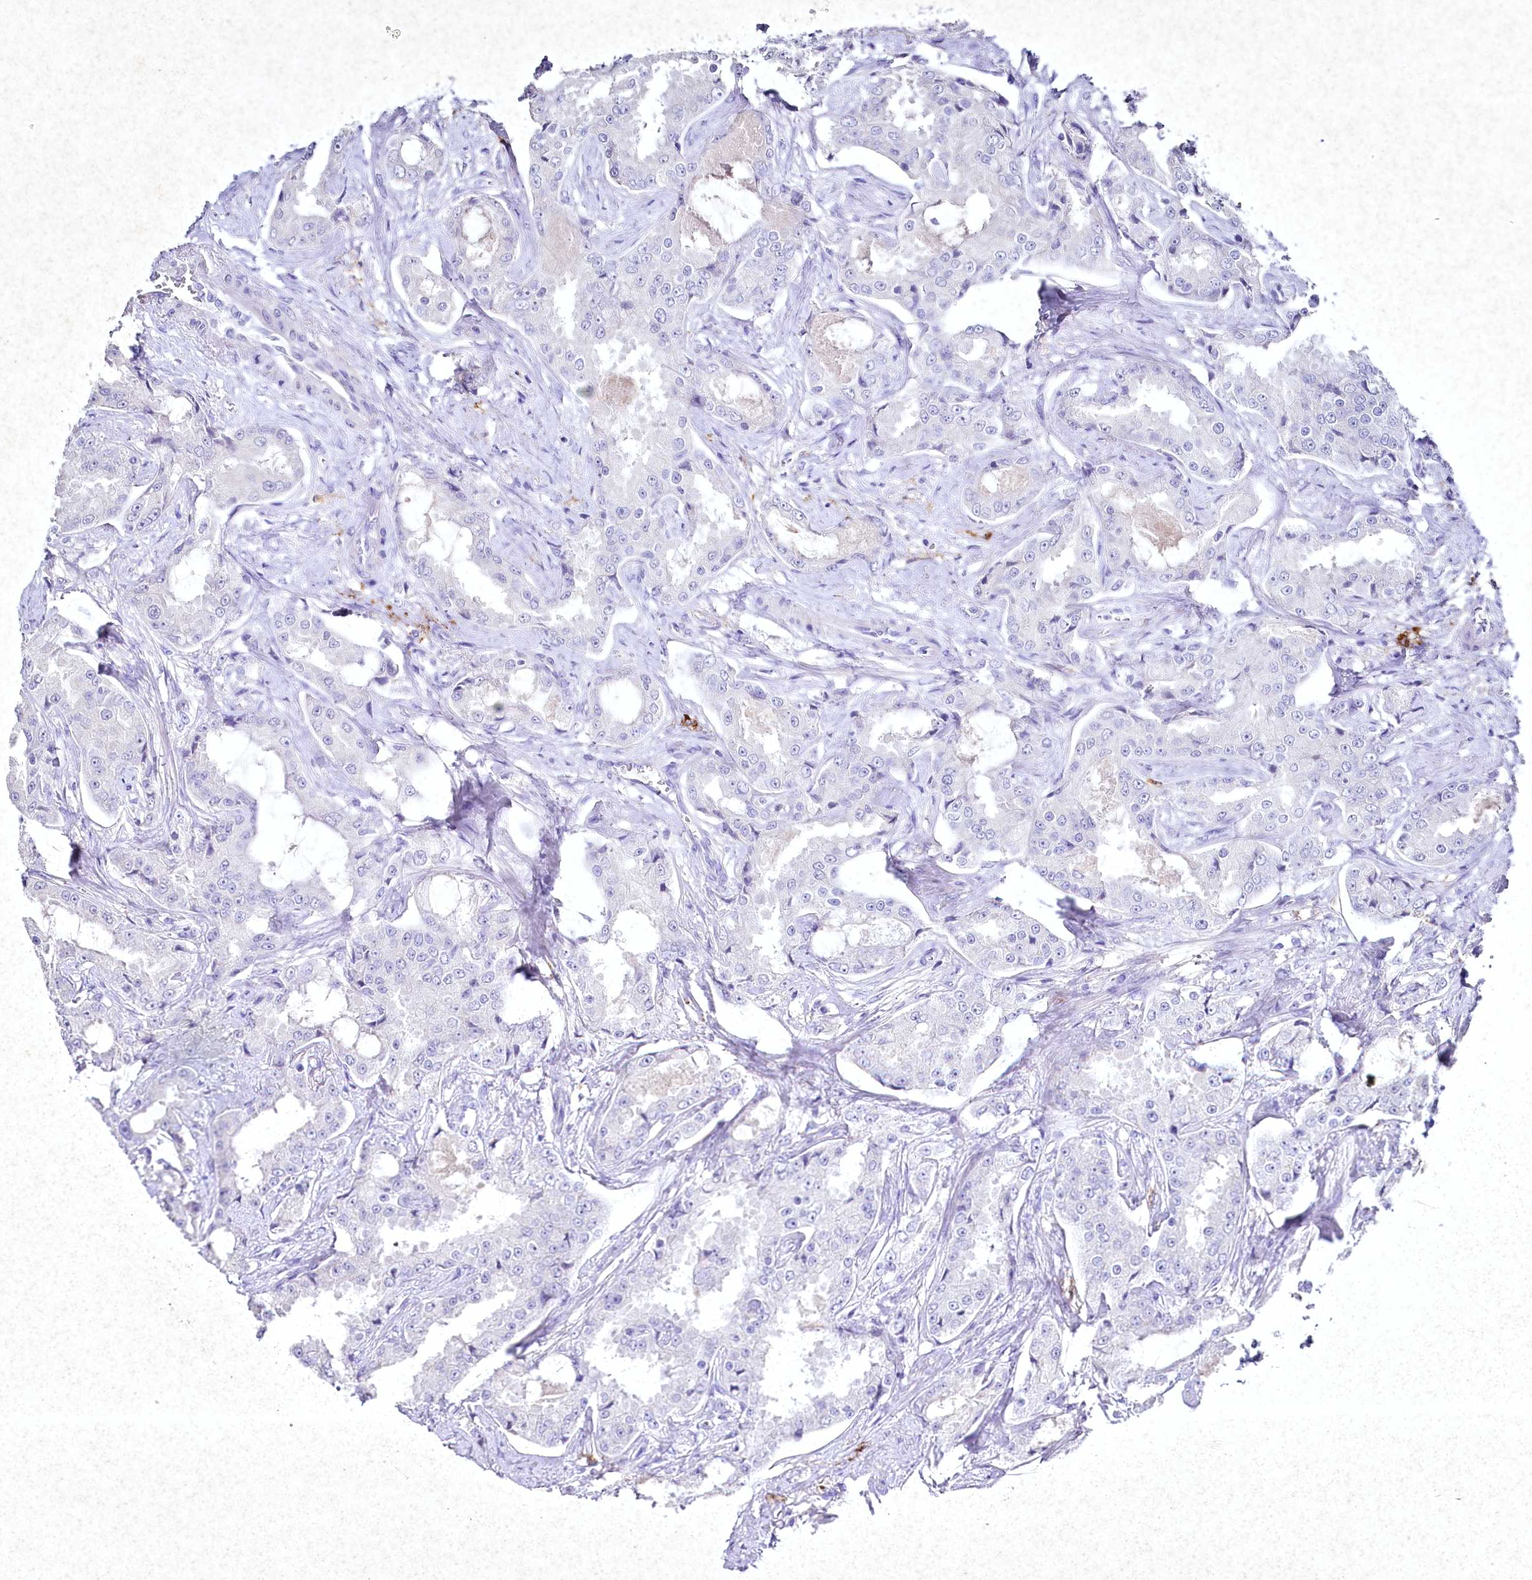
{"staining": {"intensity": "negative", "quantity": "none", "location": "none"}, "tissue": "prostate cancer", "cell_type": "Tumor cells", "image_type": "cancer", "snomed": [{"axis": "morphology", "description": "Adenocarcinoma, High grade"}, {"axis": "topography", "description": "Prostate"}], "caption": "Immunohistochemical staining of human prostate cancer (adenocarcinoma (high-grade)) demonstrates no significant expression in tumor cells.", "gene": "CLEC4M", "patient": {"sex": "male", "age": 73}}